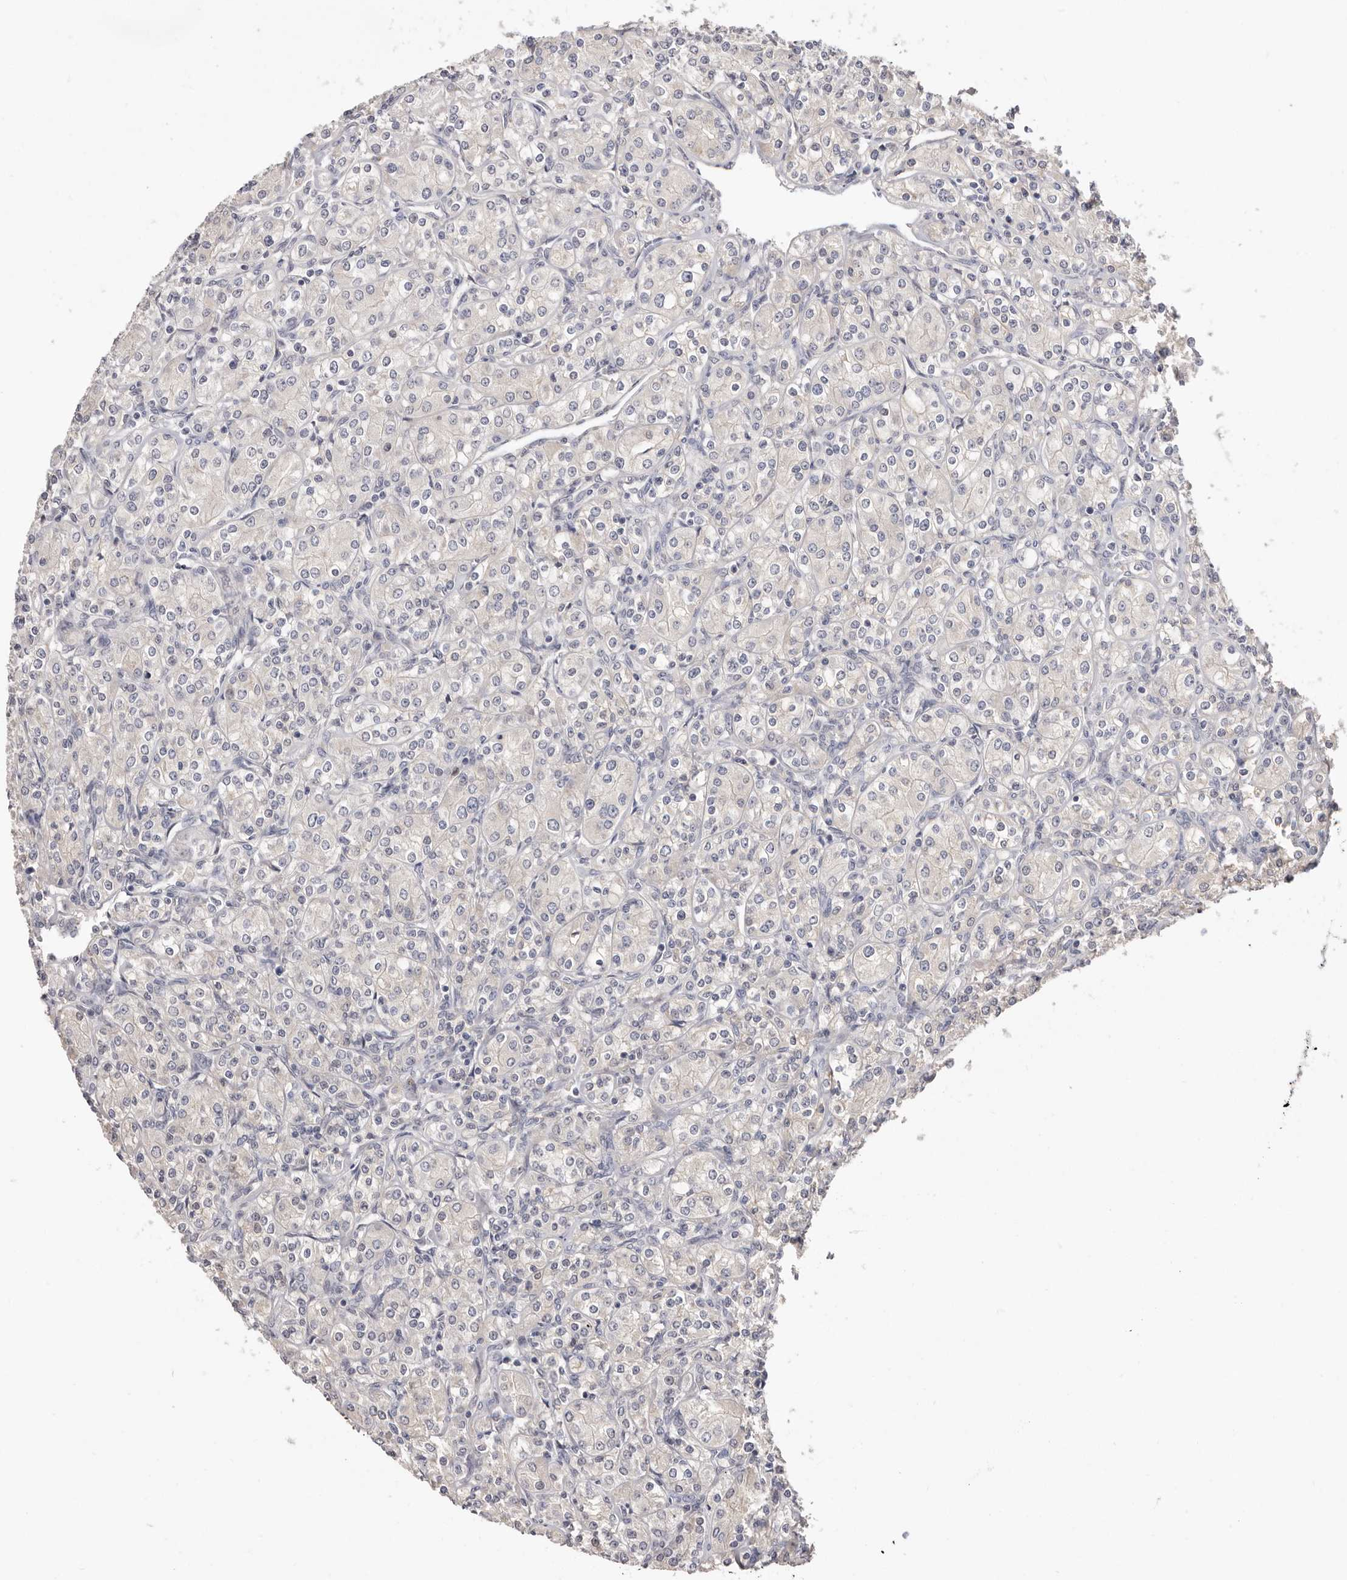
{"staining": {"intensity": "negative", "quantity": "none", "location": "none"}, "tissue": "renal cancer", "cell_type": "Tumor cells", "image_type": "cancer", "snomed": [{"axis": "morphology", "description": "Adenocarcinoma, NOS"}, {"axis": "topography", "description": "Kidney"}], "caption": "Micrograph shows no protein expression in tumor cells of renal cancer (adenocarcinoma) tissue.", "gene": "DOP1A", "patient": {"sex": "male", "age": 77}}